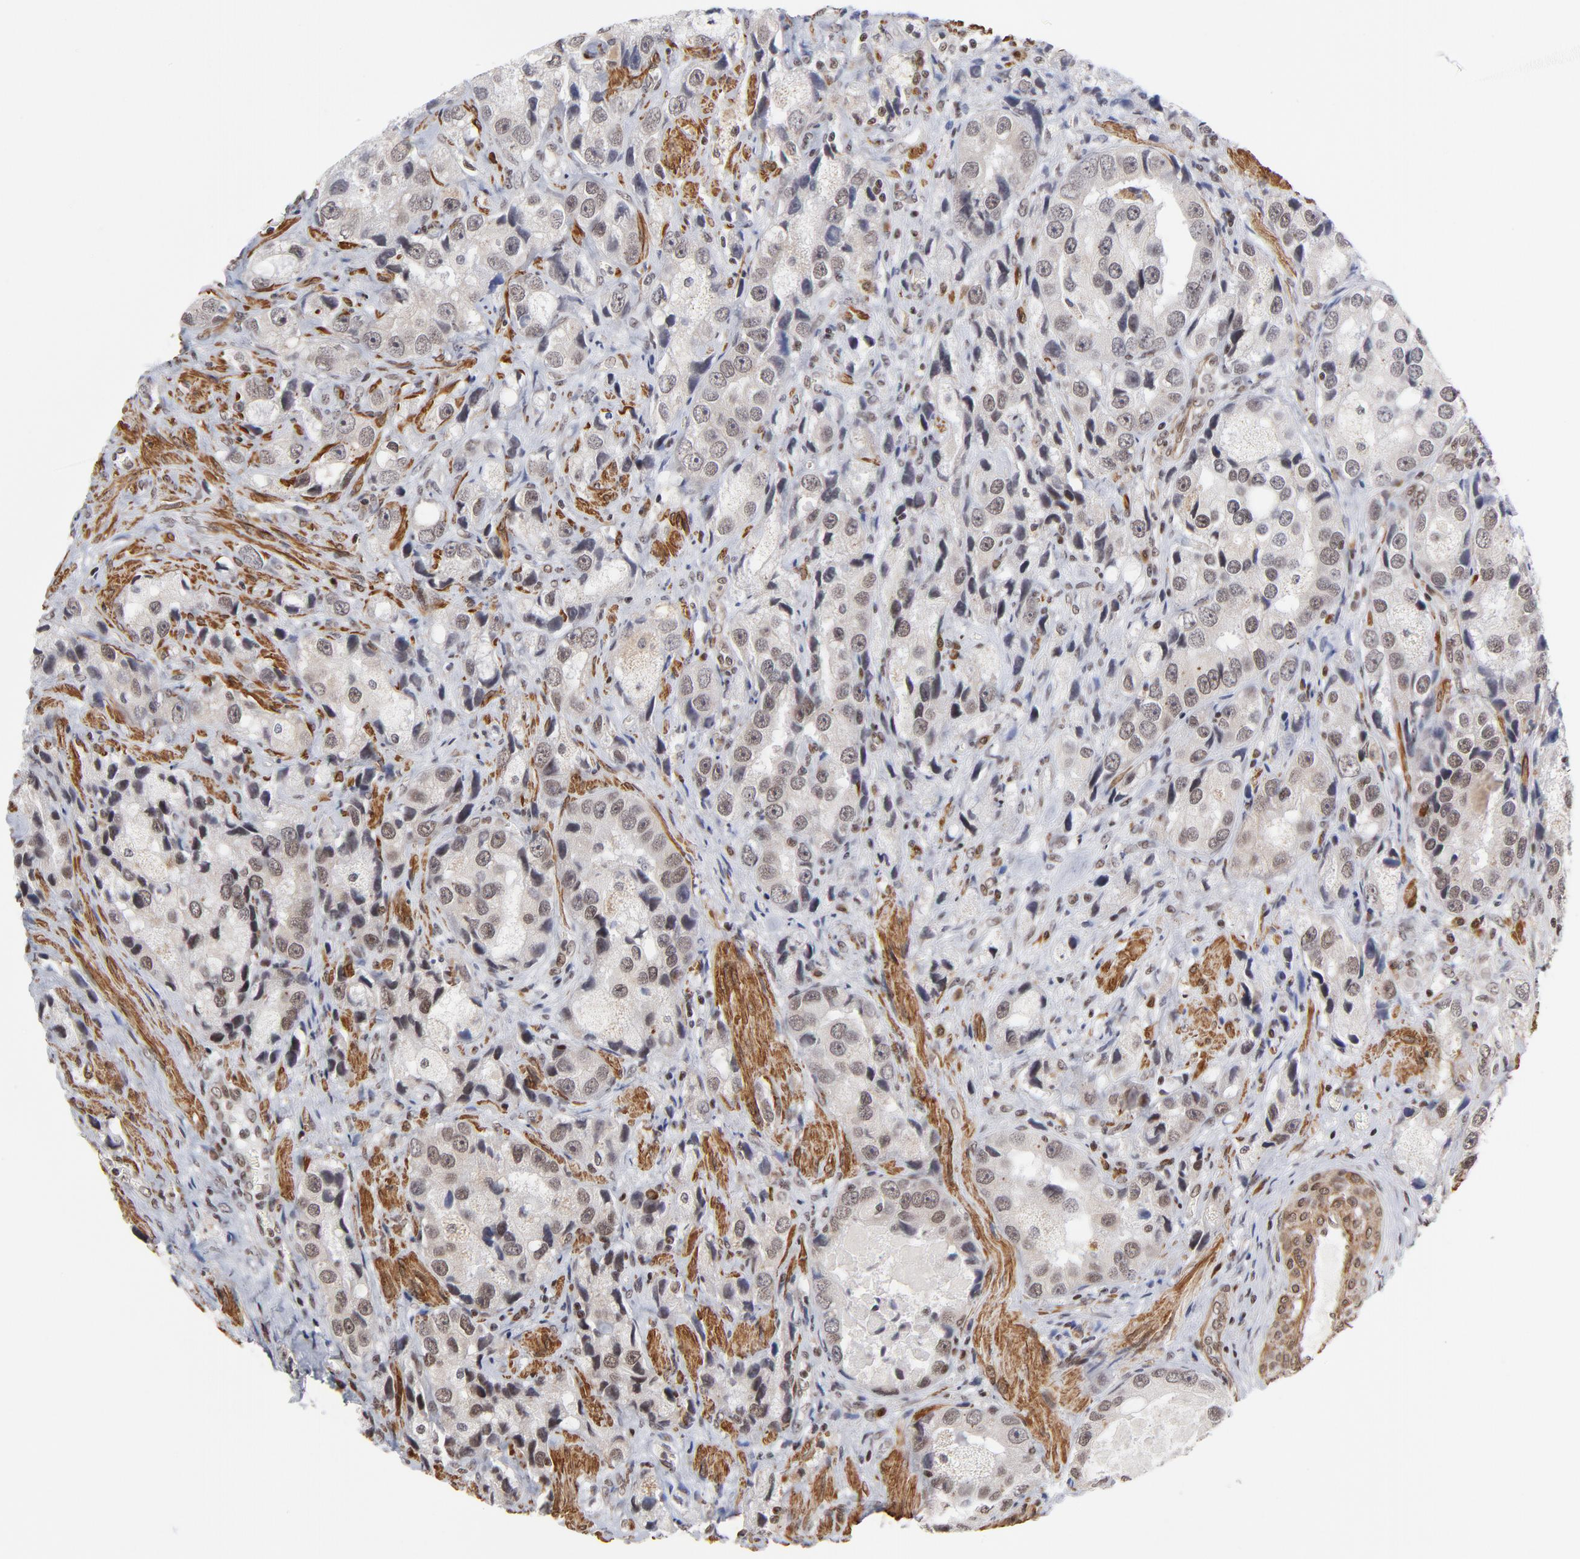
{"staining": {"intensity": "moderate", "quantity": "25%-75%", "location": "nuclear"}, "tissue": "prostate cancer", "cell_type": "Tumor cells", "image_type": "cancer", "snomed": [{"axis": "morphology", "description": "Adenocarcinoma, High grade"}, {"axis": "topography", "description": "Prostate"}], "caption": "An image showing moderate nuclear expression in about 25%-75% of tumor cells in prostate adenocarcinoma (high-grade), as visualized by brown immunohistochemical staining.", "gene": "CTCF", "patient": {"sex": "male", "age": 63}}